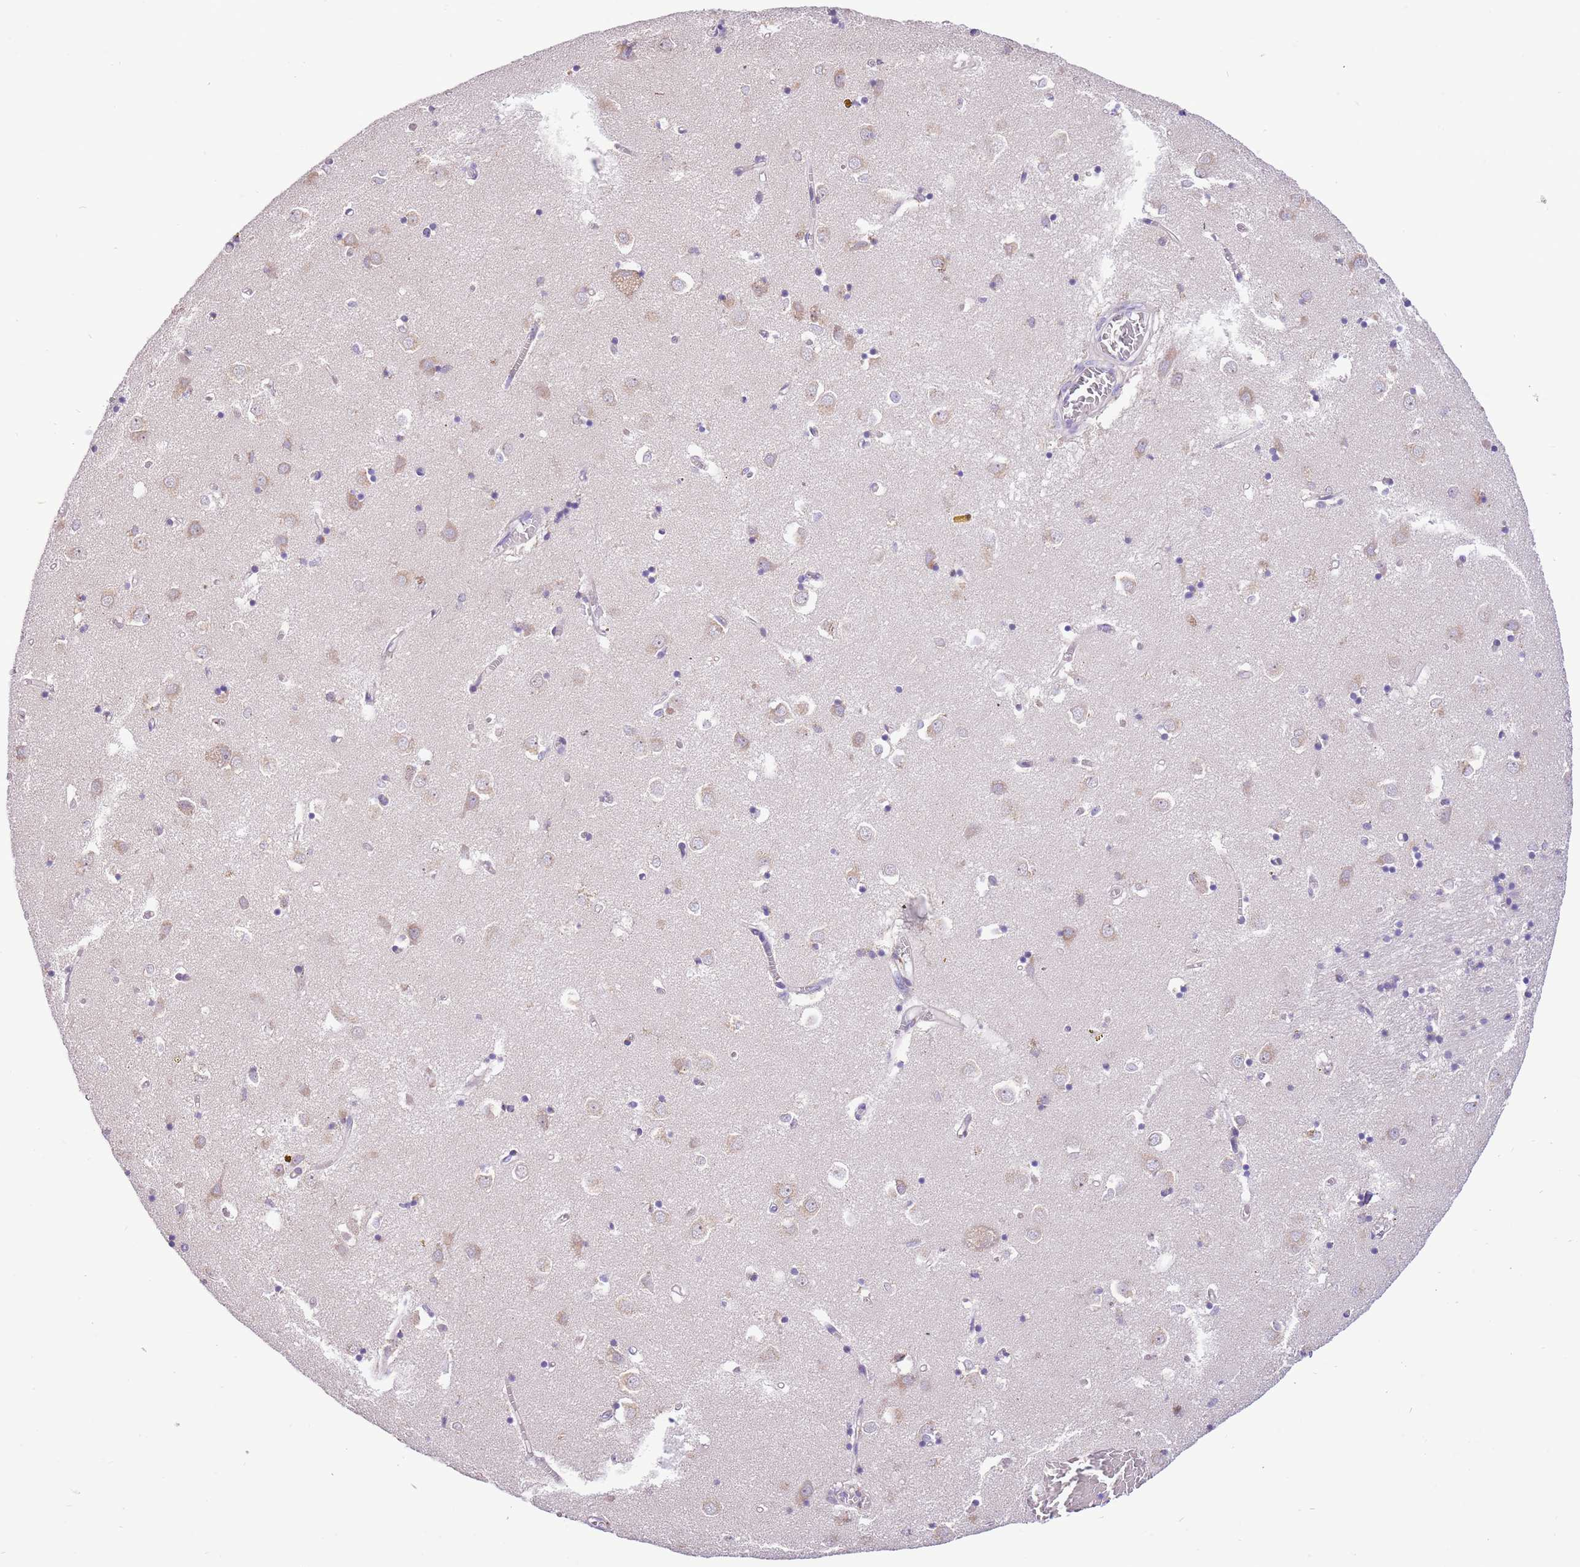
{"staining": {"intensity": "negative", "quantity": "none", "location": "none"}, "tissue": "caudate", "cell_type": "Glial cells", "image_type": "normal", "snomed": [{"axis": "morphology", "description": "Normal tissue, NOS"}, {"axis": "topography", "description": "Lateral ventricle wall"}], "caption": "Immunohistochemistry (IHC) image of normal caudate: human caudate stained with DAB (3,3'-diaminobenzidine) demonstrates no significant protein expression in glial cells.", "gene": "COX17", "patient": {"sex": "male", "age": 70}}